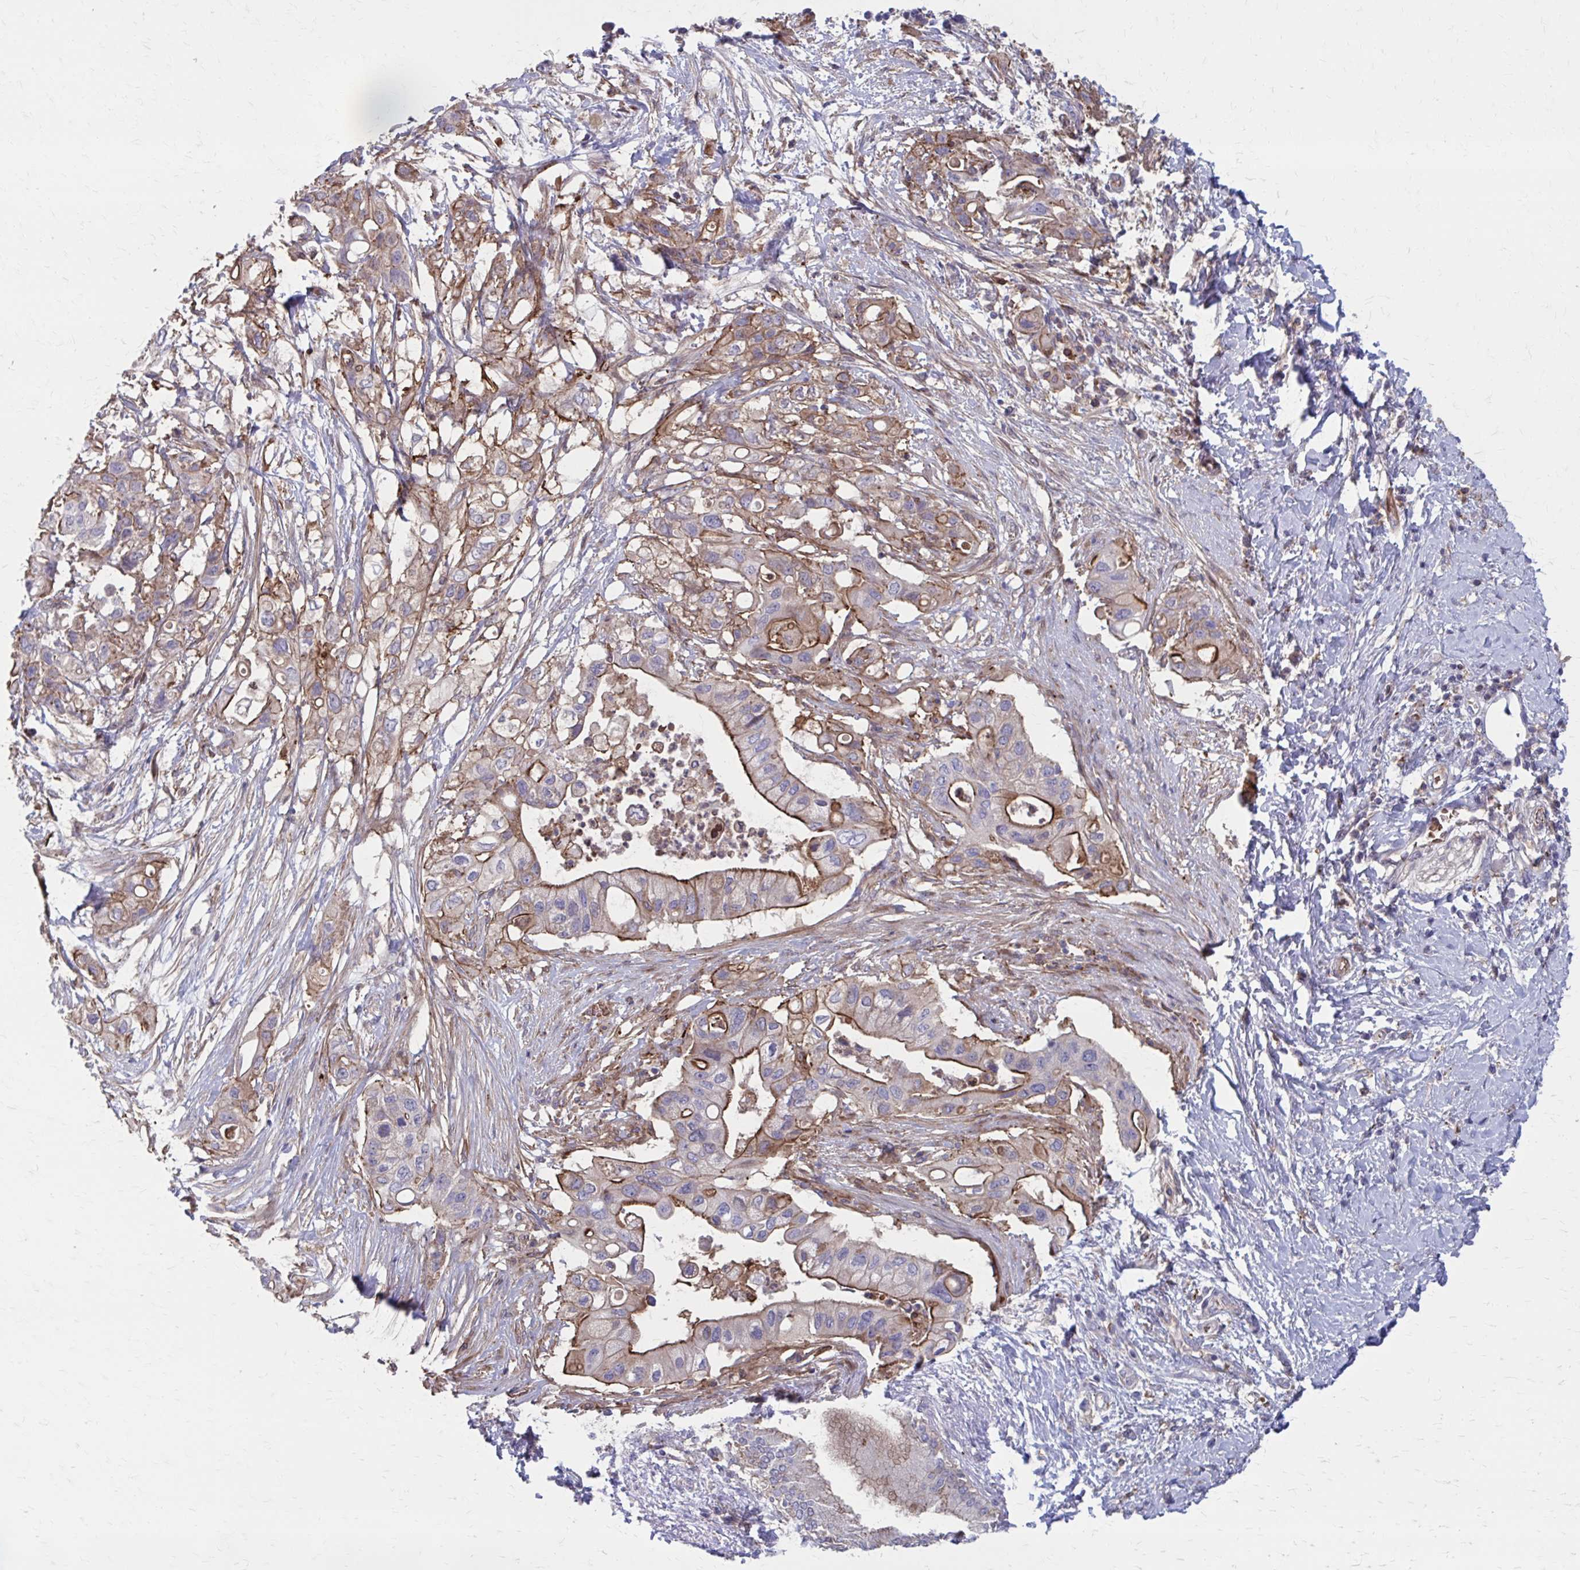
{"staining": {"intensity": "moderate", "quantity": "25%-75%", "location": "cytoplasmic/membranous"}, "tissue": "pancreatic cancer", "cell_type": "Tumor cells", "image_type": "cancer", "snomed": [{"axis": "morphology", "description": "Adenocarcinoma, NOS"}, {"axis": "topography", "description": "Pancreas"}], "caption": "This micrograph displays IHC staining of human pancreatic adenocarcinoma, with medium moderate cytoplasmic/membranous expression in about 25%-75% of tumor cells.", "gene": "MMP14", "patient": {"sex": "female", "age": 72}}